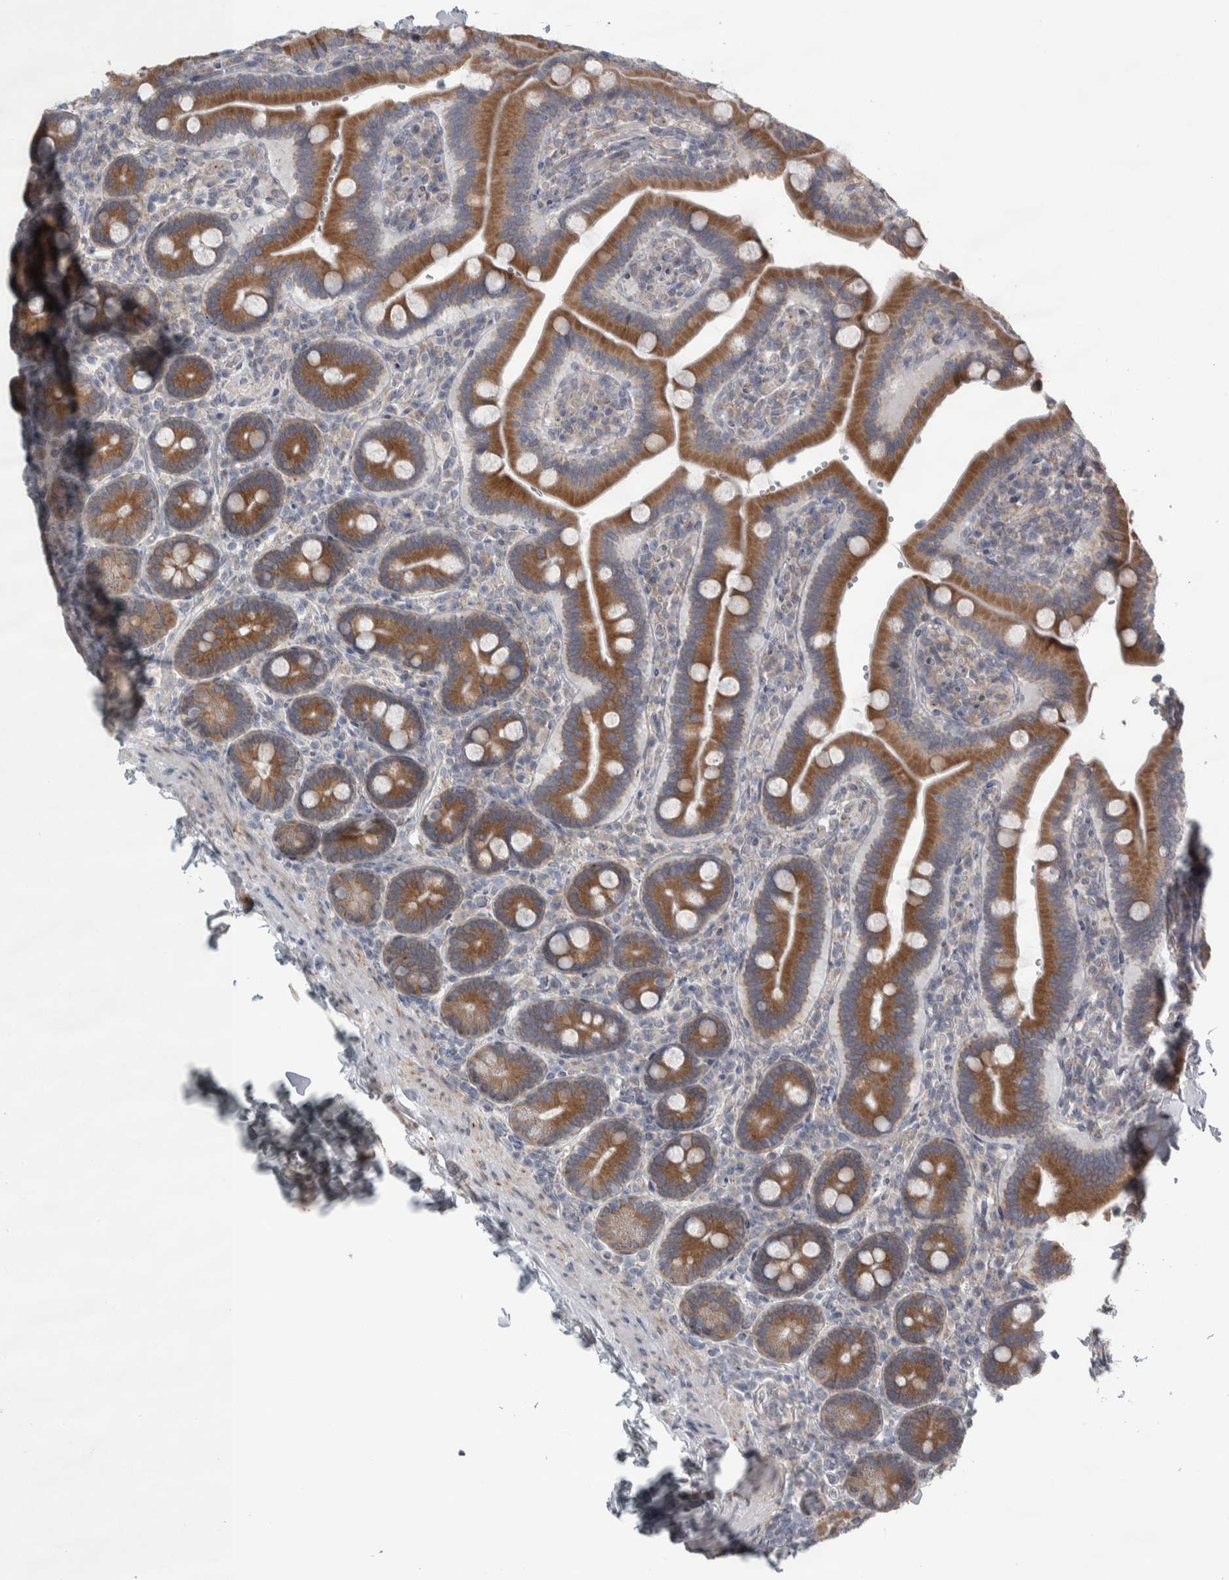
{"staining": {"intensity": "moderate", "quantity": ">75%", "location": "cytoplasmic/membranous"}, "tissue": "duodenum", "cell_type": "Glandular cells", "image_type": "normal", "snomed": [{"axis": "morphology", "description": "Normal tissue, NOS"}, {"axis": "topography", "description": "Duodenum"}], "caption": "Protein positivity by immunohistochemistry demonstrates moderate cytoplasmic/membranous expression in about >75% of glandular cells in normal duodenum.", "gene": "SIGMAR1", "patient": {"sex": "female", "age": 62}}